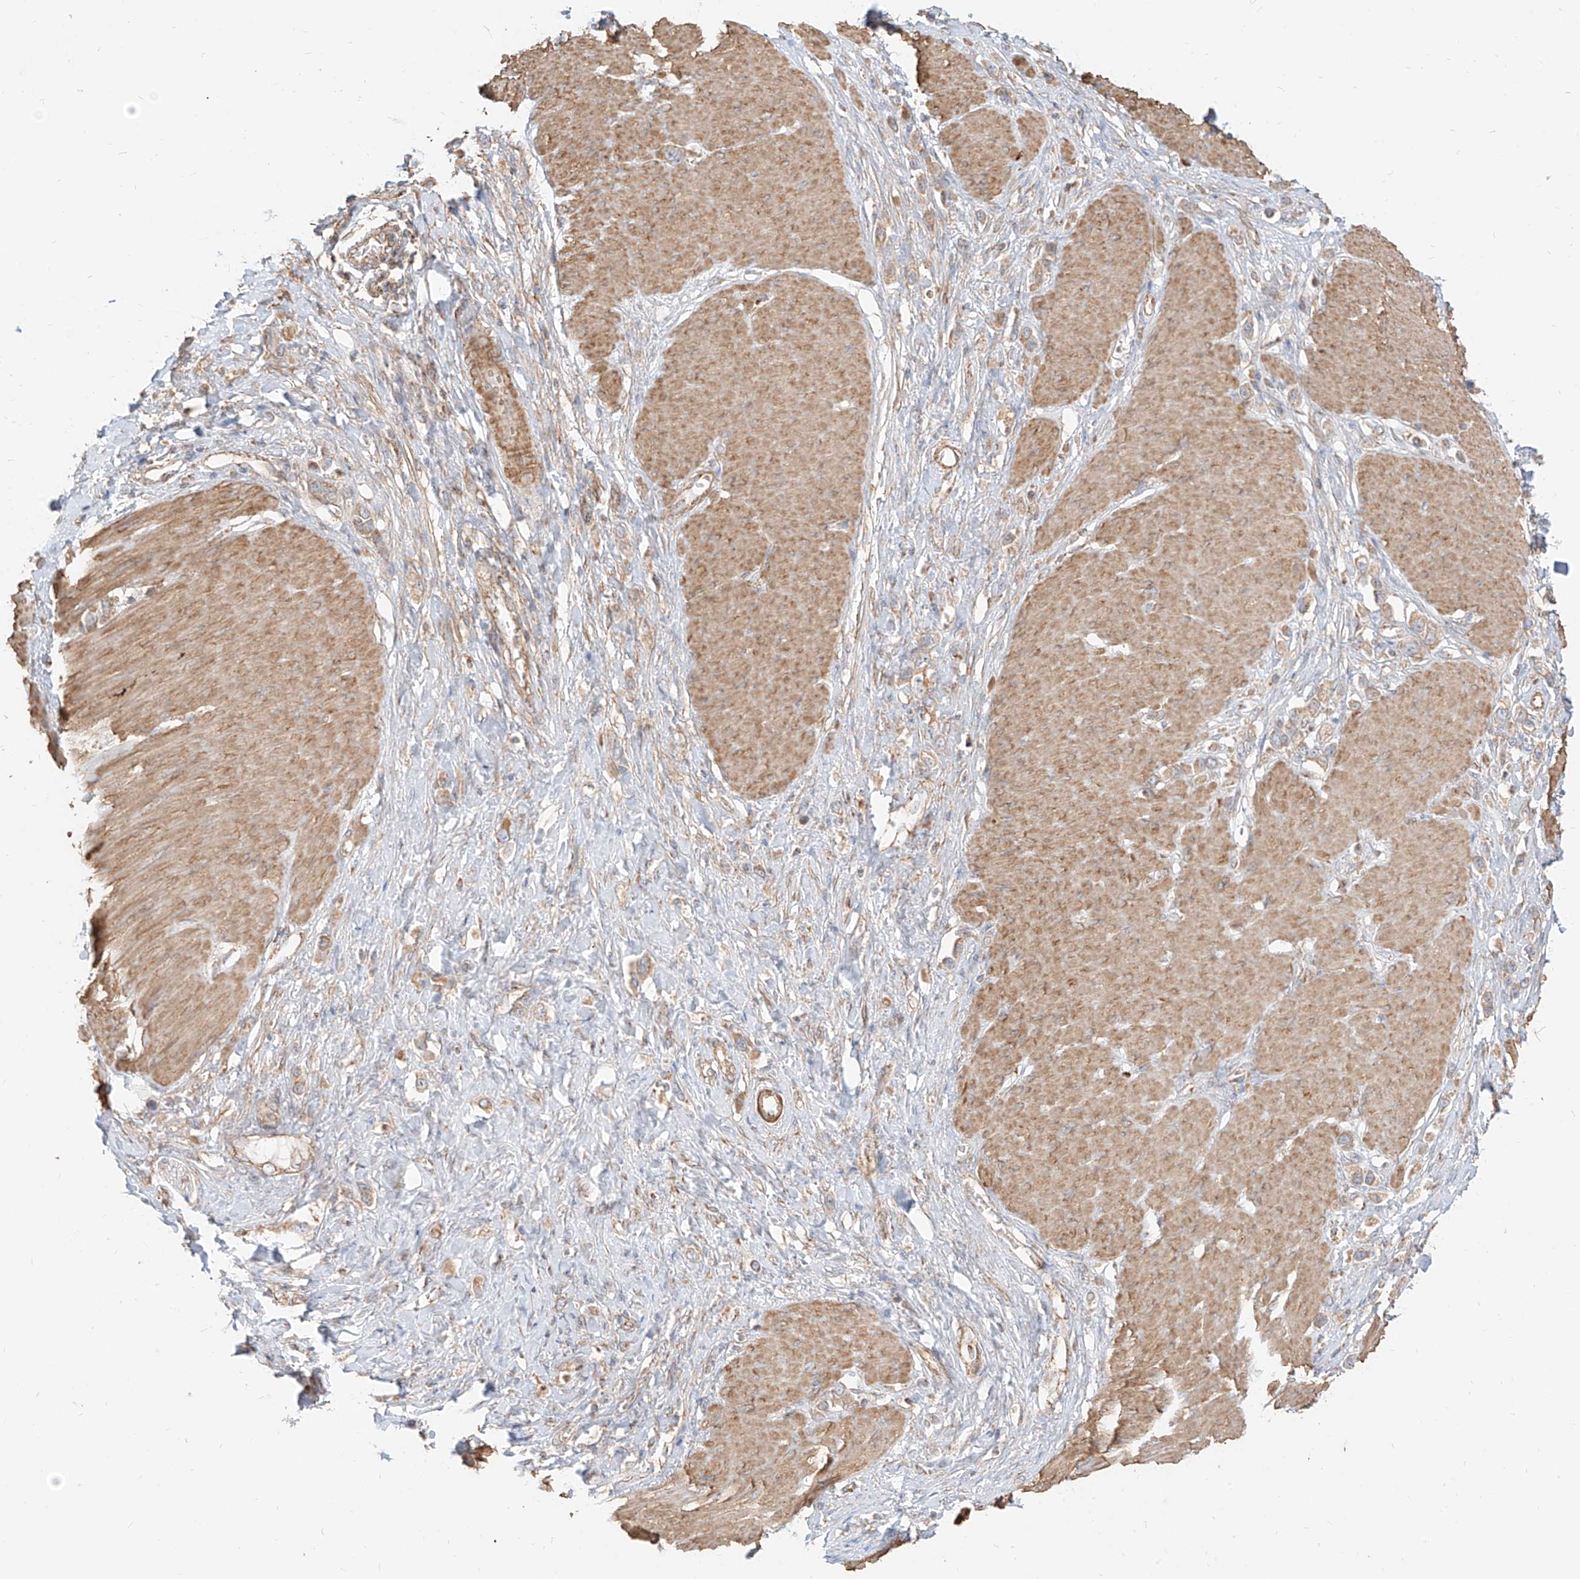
{"staining": {"intensity": "moderate", "quantity": ">75%", "location": "cytoplasmic/membranous"}, "tissue": "stomach cancer", "cell_type": "Tumor cells", "image_type": "cancer", "snomed": [{"axis": "morphology", "description": "Normal tissue, NOS"}, {"axis": "morphology", "description": "Adenocarcinoma, NOS"}, {"axis": "topography", "description": "Stomach, upper"}, {"axis": "topography", "description": "Stomach"}], "caption": "Immunohistochemical staining of stomach cancer exhibits medium levels of moderate cytoplasmic/membranous protein staining in approximately >75% of tumor cells.", "gene": "PLCL1", "patient": {"sex": "female", "age": 65}}